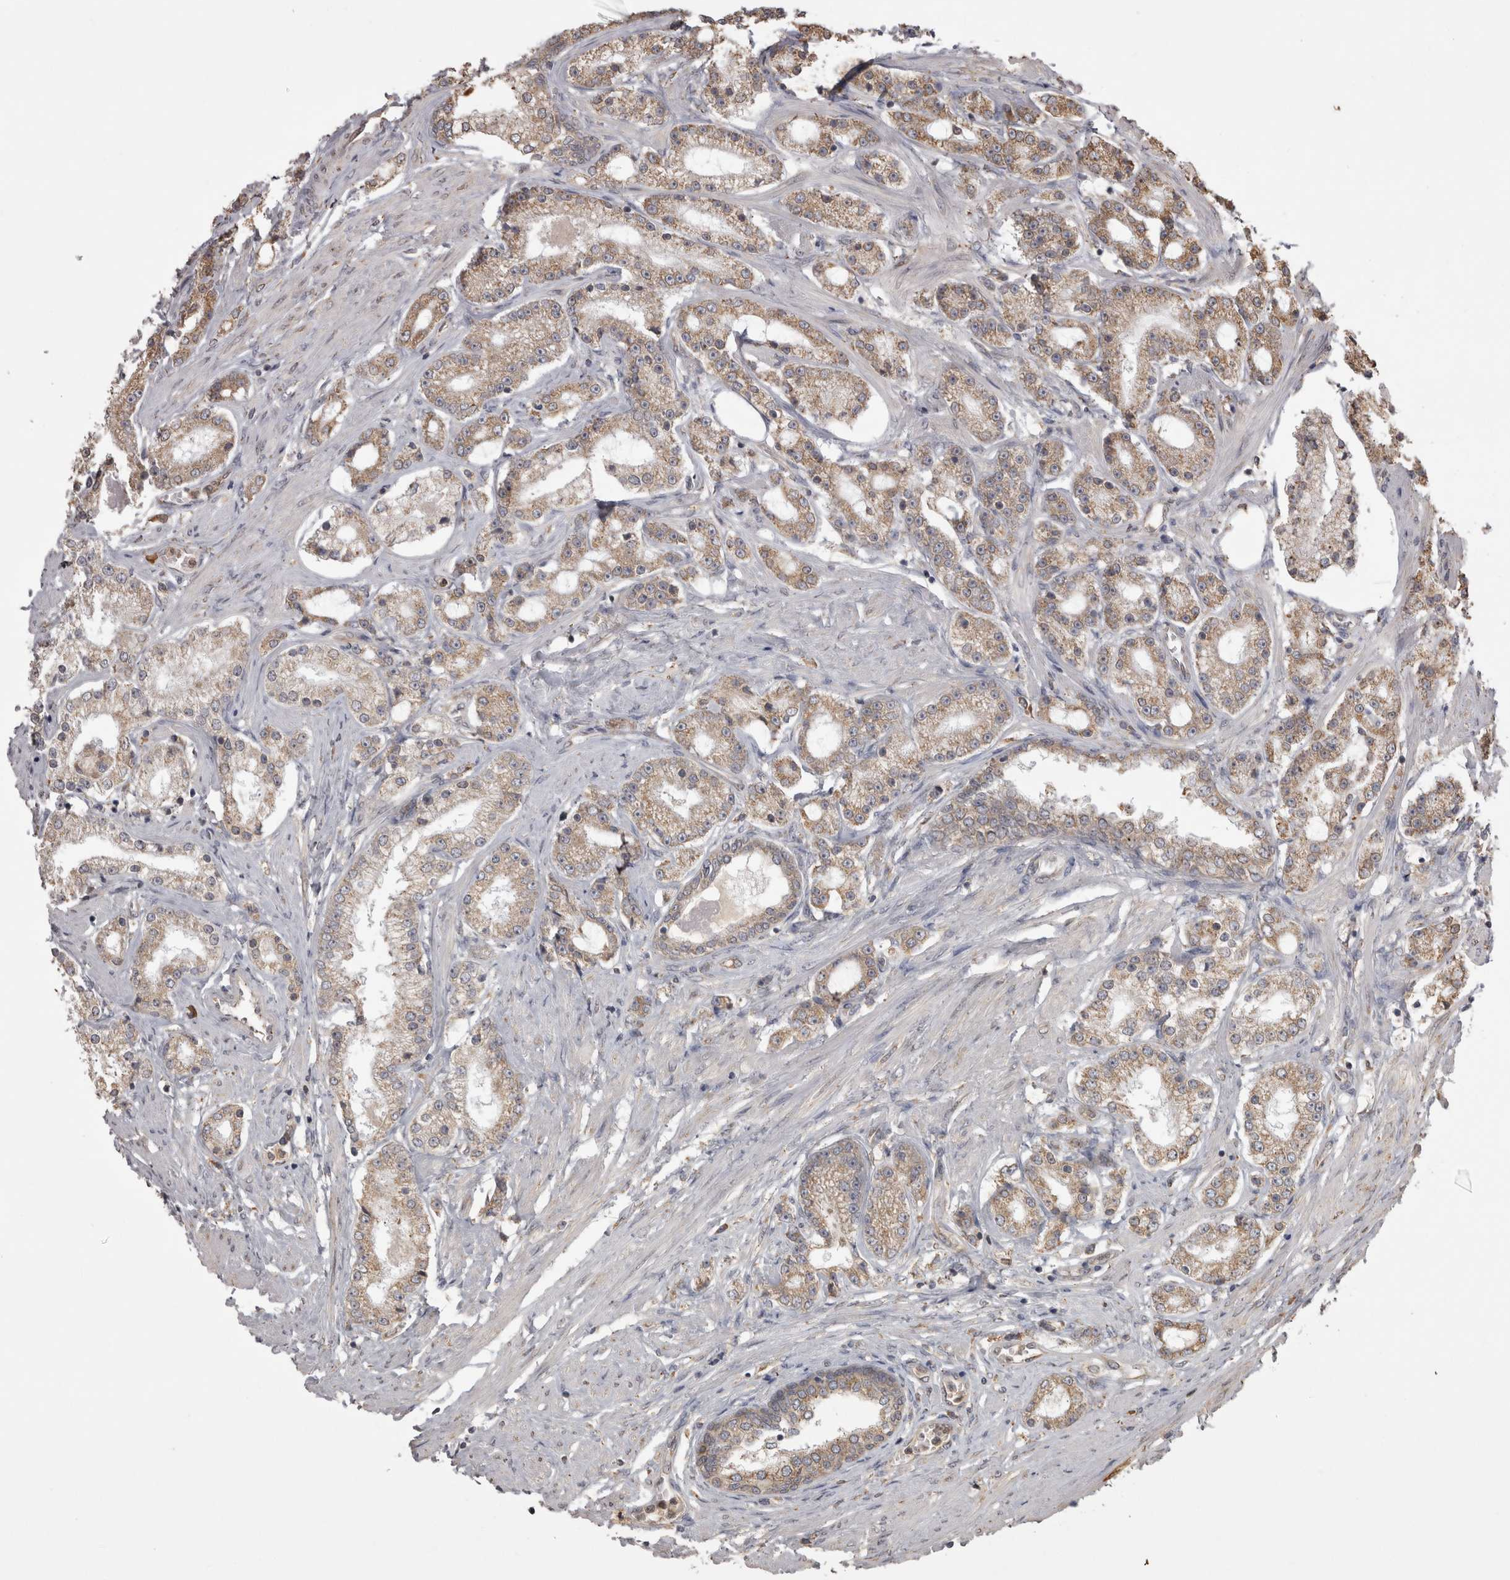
{"staining": {"intensity": "weak", "quantity": ">75%", "location": "cytoplasmic/membranous"}, "tissue": "prostate cancer", "cell_type": "Tumor cells", "image_type": "cancer", "snomed": [{"axis": "morphology", "description": "Adenocarcinoma, Low grade"}, {"axis": "topography", "description": "Prostate"}], "caption": "Immunohistochemistry (IHC) staining of low-grade adenocarcinoma (prostate), which displays low levels of weak cytoplasmic/membranous expression in approximately >75% of tumor cells indicating weak cytoplasmic/membranous protein positivity. The staining was performed using DAB (3,3'-diaminobenzidine) (brown) for protein detection and nuclei were counterstained in hematoxylin (blue).", "gene": "PON2", "patient": {"sex": "male", "age": 63}}